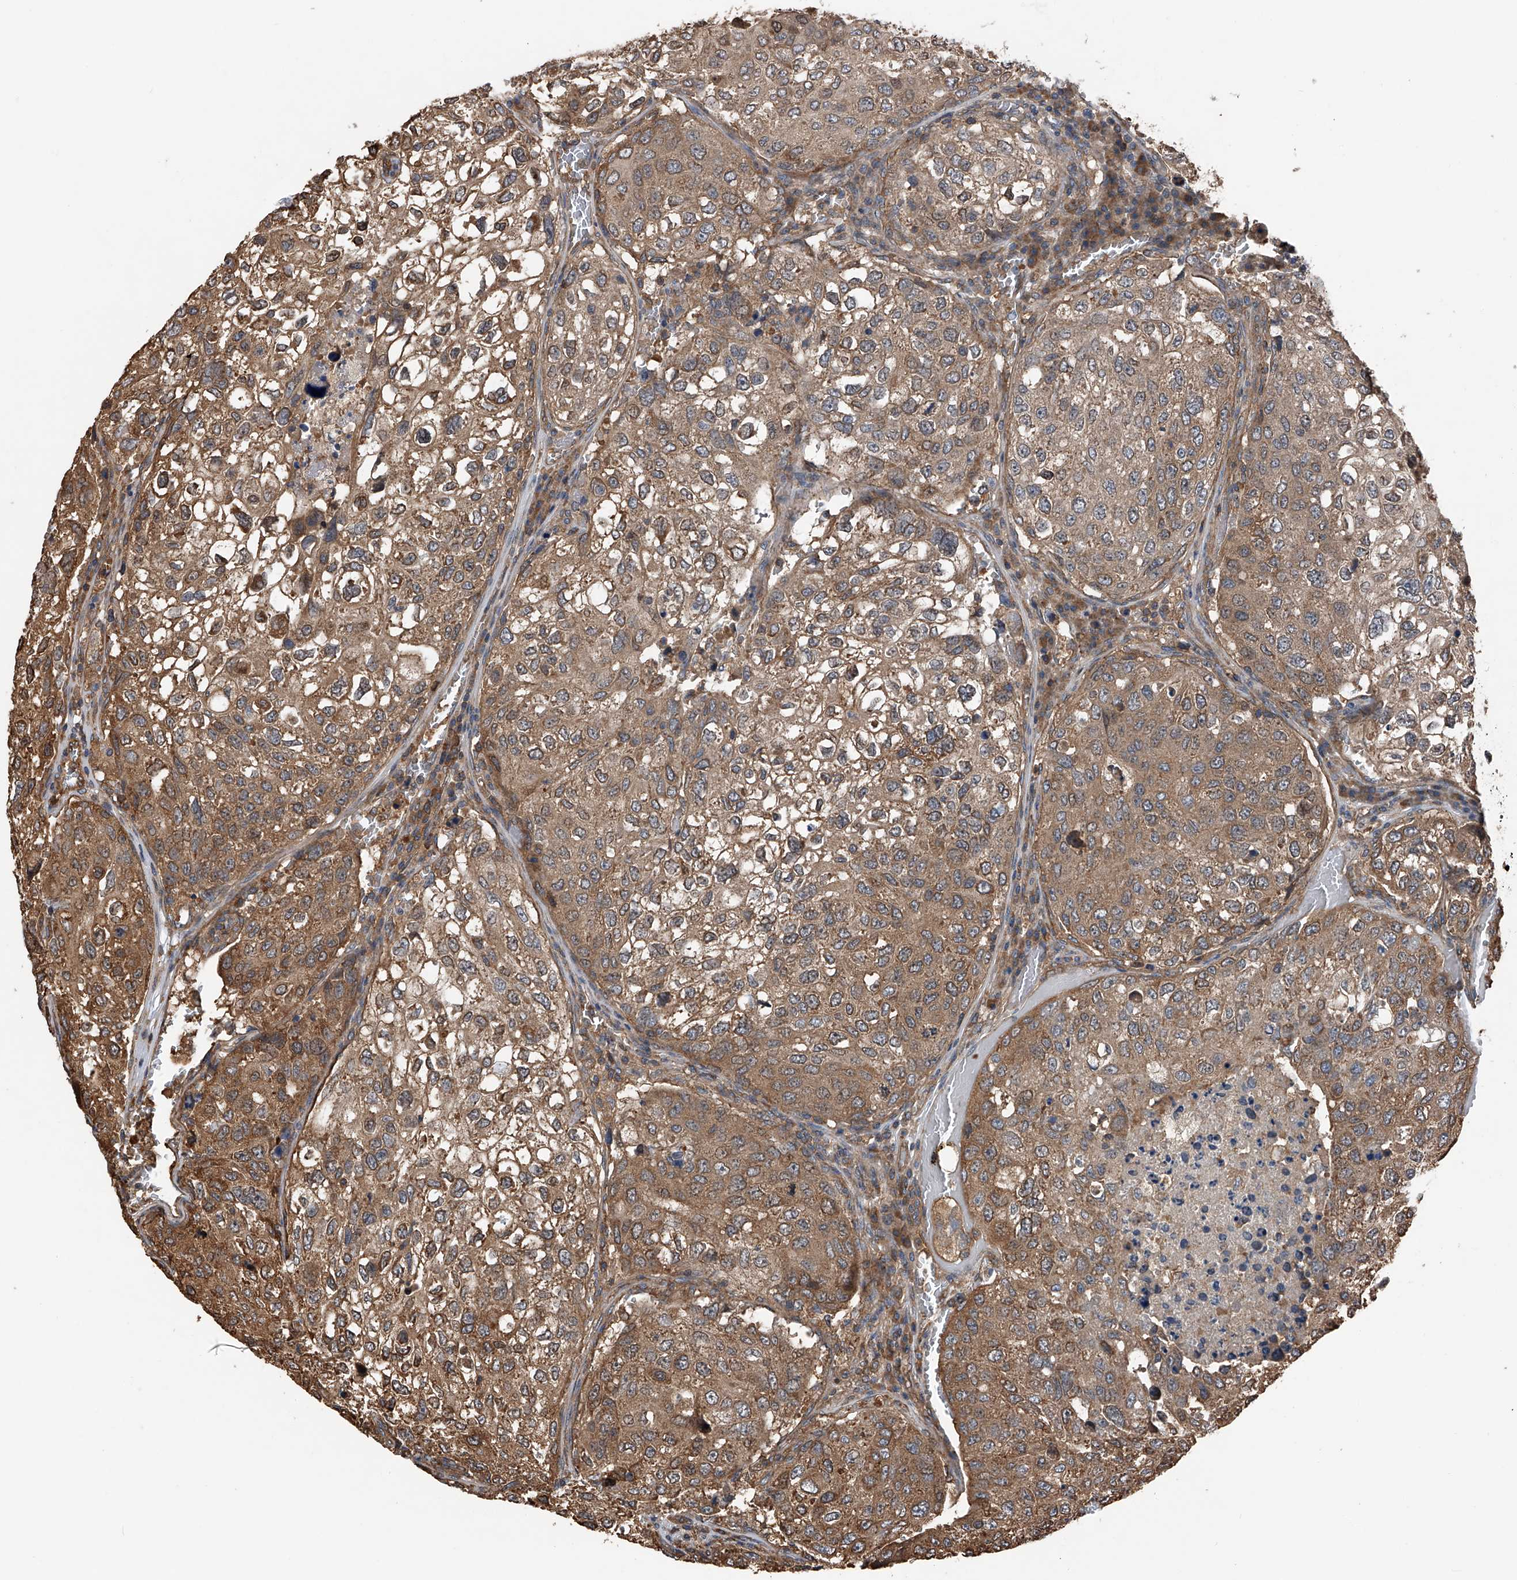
{"staining": {"intensity": "moderate", "quantity": ">75%", "location": "cytoplasmic/membranous"}, "tissue": "urothelial cancer", "cell_type": "Tumor cells", "image_type": "cancer", "snomed": [{"axis": "morphology", "description": "Urothelial carcinoma, High grade"}, {"axis": "topography", "description": "Lymph node"}, {"axis": "topography", "description": "Urinary bladder"}], "caption": "This is an image of immunohistochemistry (IHC) staining of urothelial cancer, which shows moderate positivity in the cytoplasmic/membranous of tumor cells.", "gene": "KCNJ2", "patient": {"sex": "male", "age": 51}}